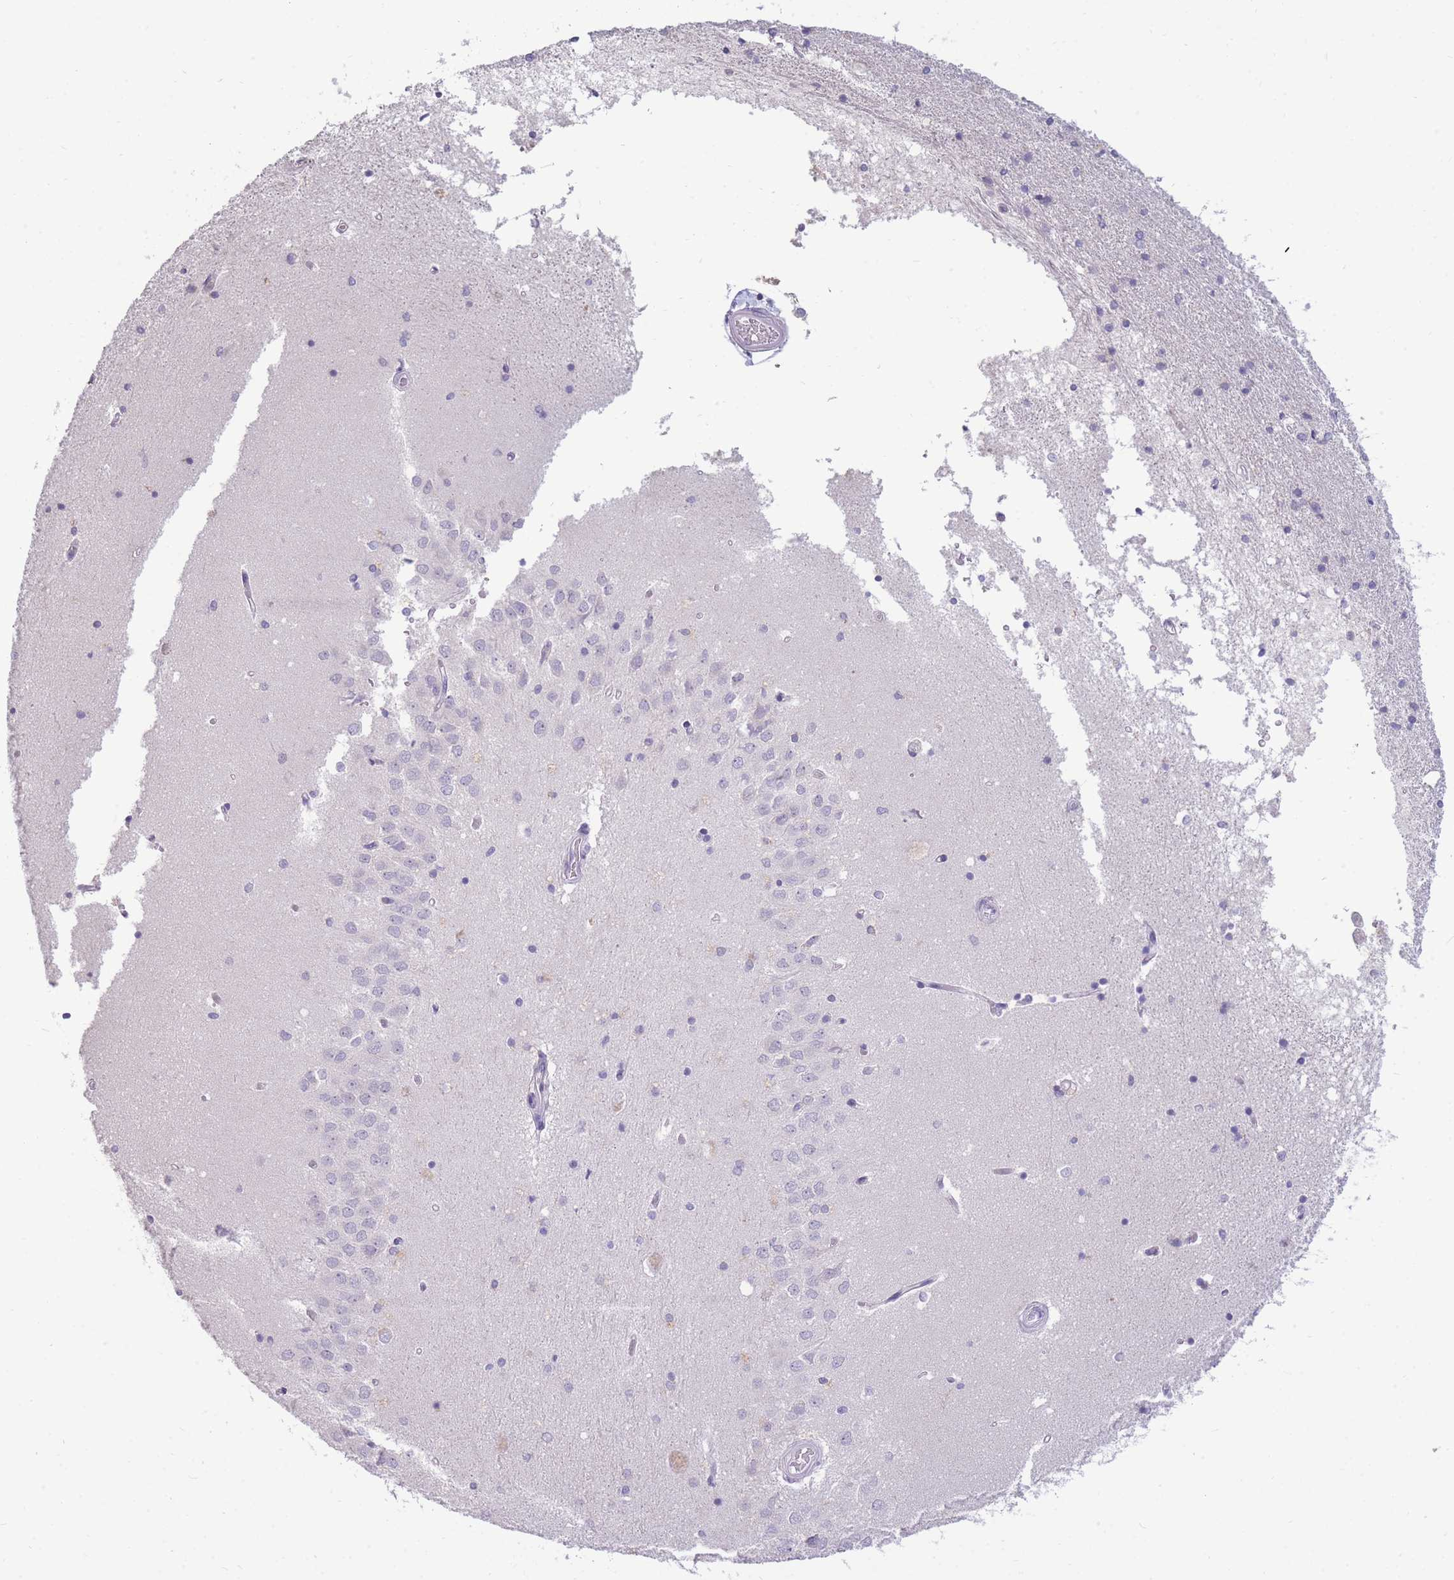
{"staining": {"intensity": "negative", "quantity": "none", "location": "none"}, "tissue": "hippocampus", "cell_type": "Glial cells", "image_type": "normal", "snomed": [{"axis": "morphology", "description": "Normal tissue, NOS"}, {"axis": "topography", "description": "Hippocampus"}], "caption": "Immunohistochemistry (IHC) of benign human hippocampus displays no positivity in glial cells. (Stains: DAB (3,3'-diaminobenzidine) IHC with hematoxylin counter stain, Microscopy: brightfield microscopy at high magnification).", "gene": "TPSD1", "patient": {"sex": "male", "age": 45}}